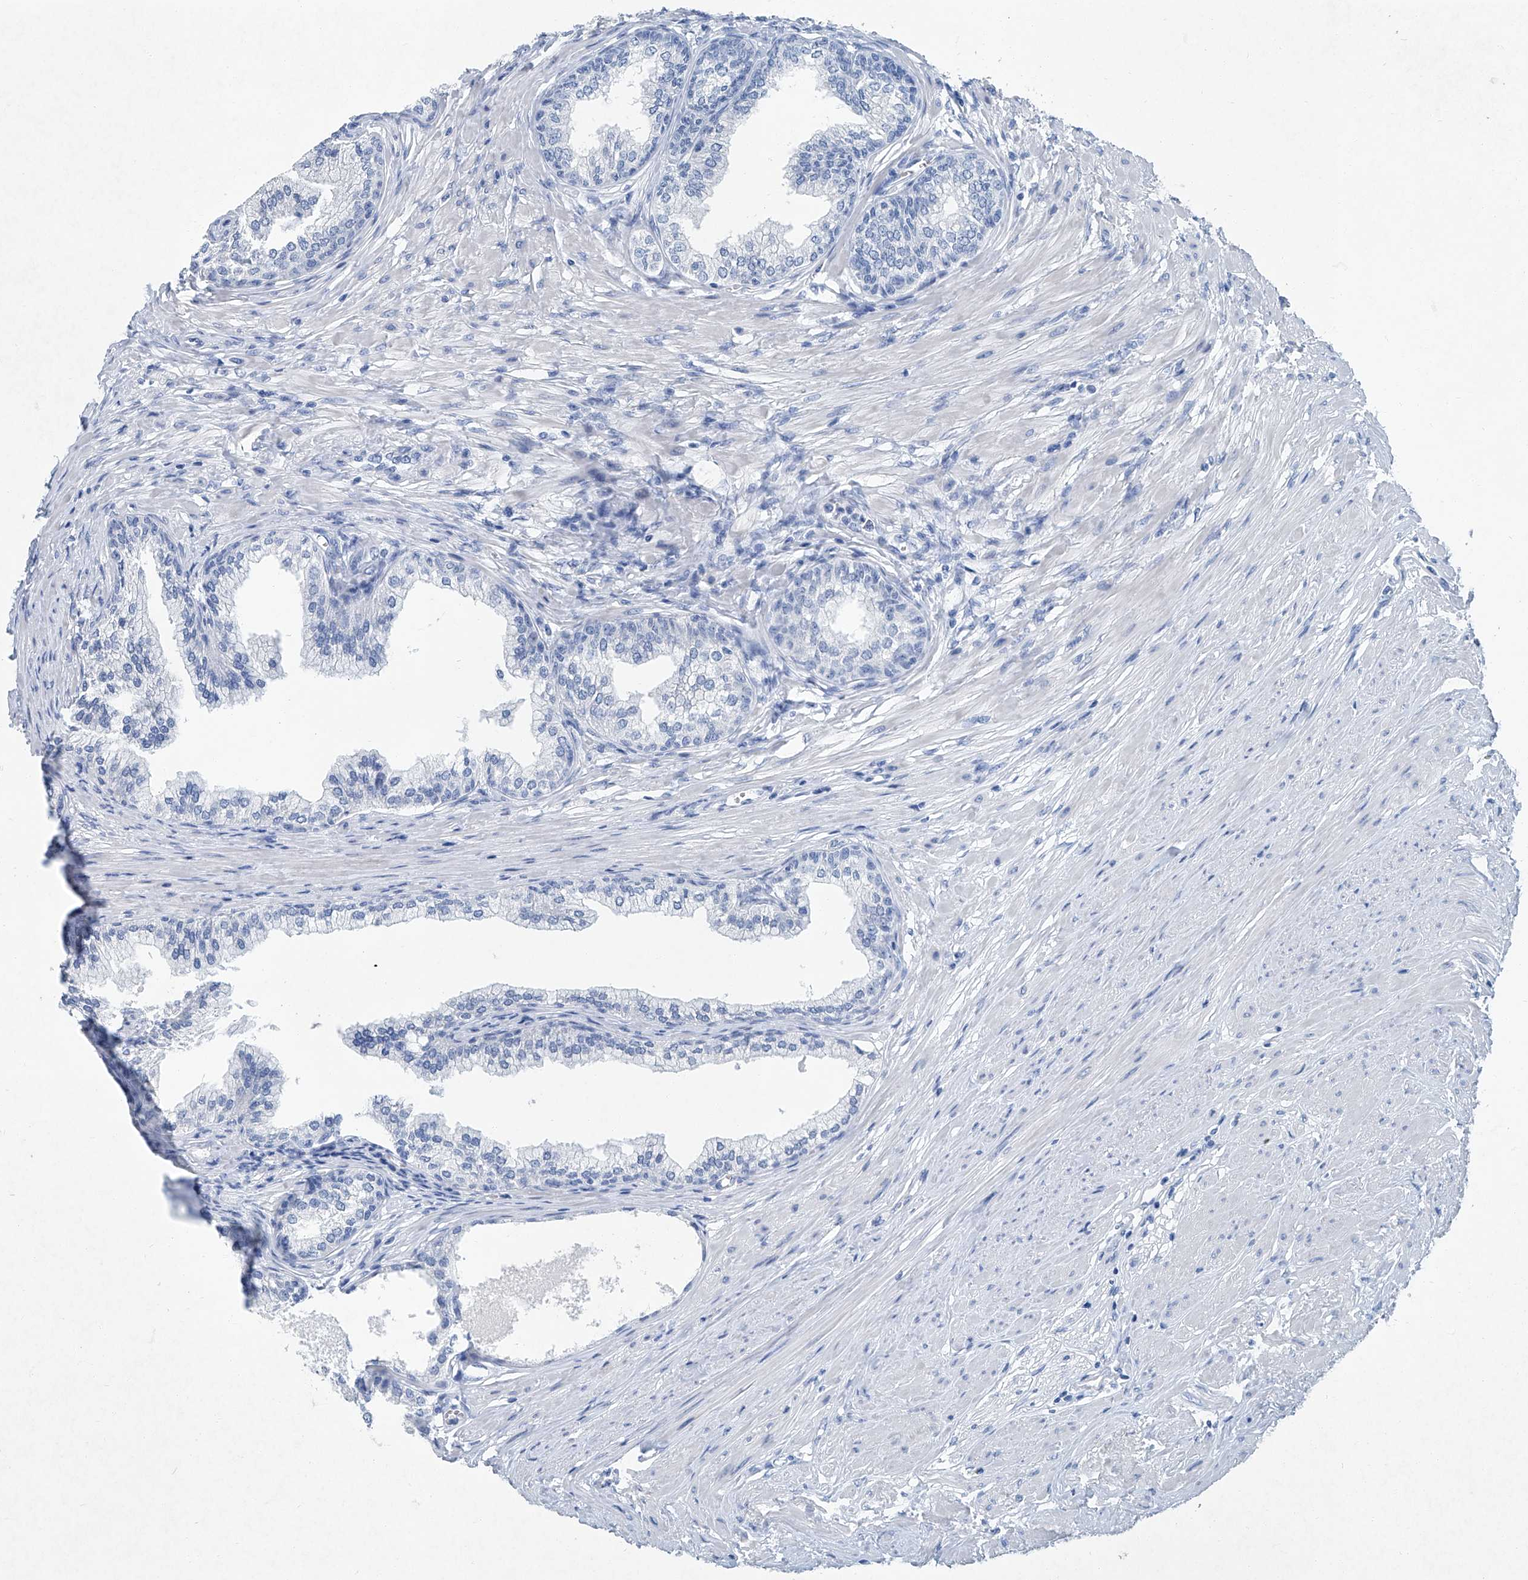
{"staining": {"intensity": "negative", "quantity": "none", "location": "none"}, "tissue": "prostate", "cell_type": "Glandular cells", "image_type": "normal", "snomed": [{"axis": "morphology", "description": "Normal tissue, NOS"}, {"axis": "morphology", "description": "Urothelial carcinoma, Low grade"}, {"axis": "topography", "description": "Urinary bladder"}, {"axis": "topography", "description": "Prostate"}], "caption": "A photomicrograph of human prostate is negative for staining in glandular cells. (DAB (3,3'-diaminobenzidine) IHC, high magnification).", "gene": "CYP2A7", "patient": {"sex": "male", "age": 60}}